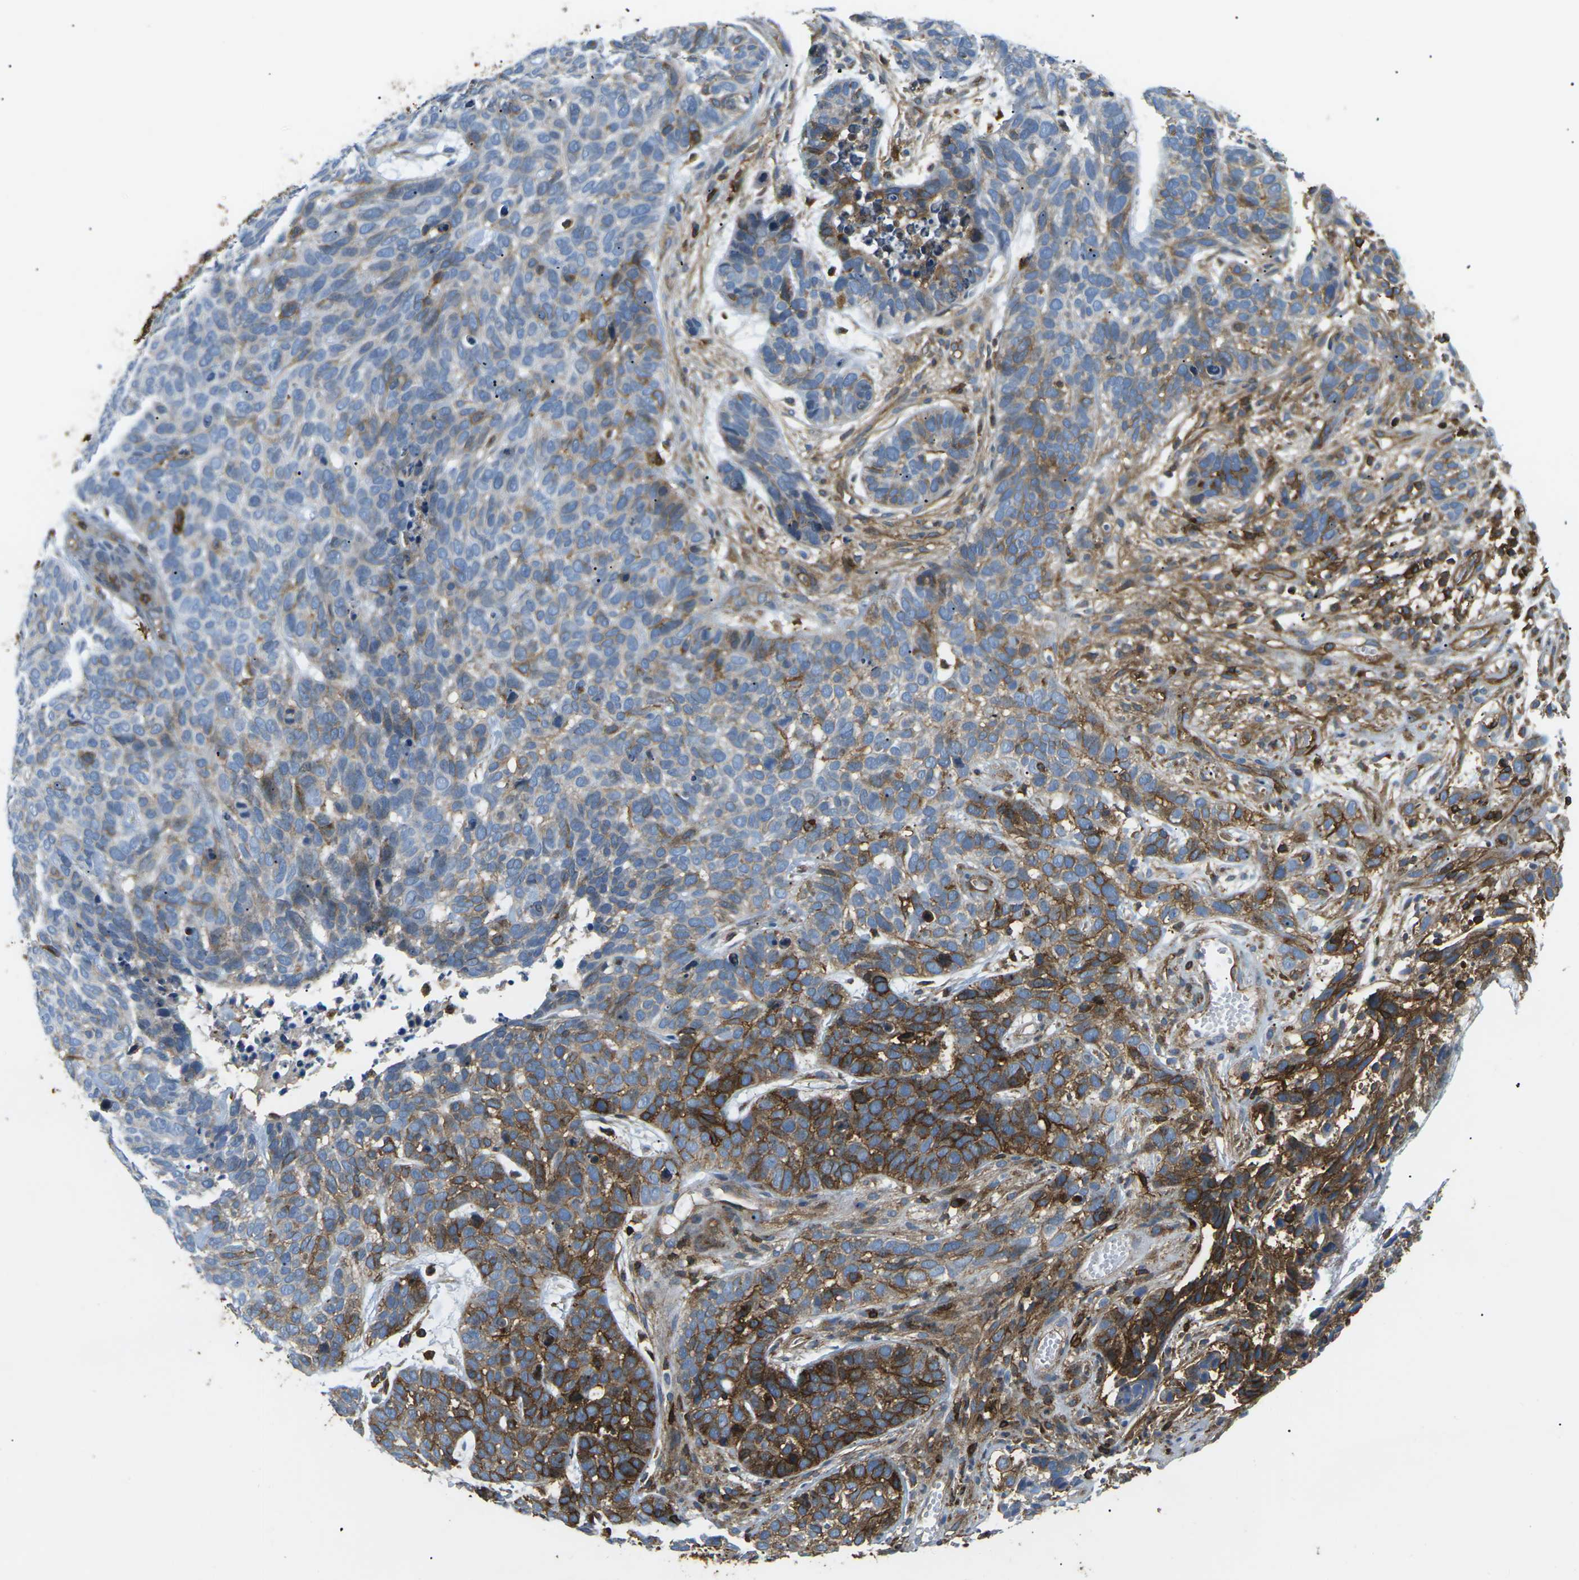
{"staining": {"intensity": "strong", "quantity": "<25%", "location": "cytoplasmic/membranous"}, "tissue": "skin cancer", "cell_type": "Tumor cells", "image_type": "cancer", "snomed": [{"axis": "morphology", "description": "Basal cell carcinoma"}, {"axis": "topography", "description": "Skin"}], "caption": "Immunohistochemical staining of skin cancer exhibits strong cytoplasmic/membranous protein positivity in approximately <25% of tumor cells.", "gene": "HLA-B", "patient": {"sex": "male", "age": 87}}